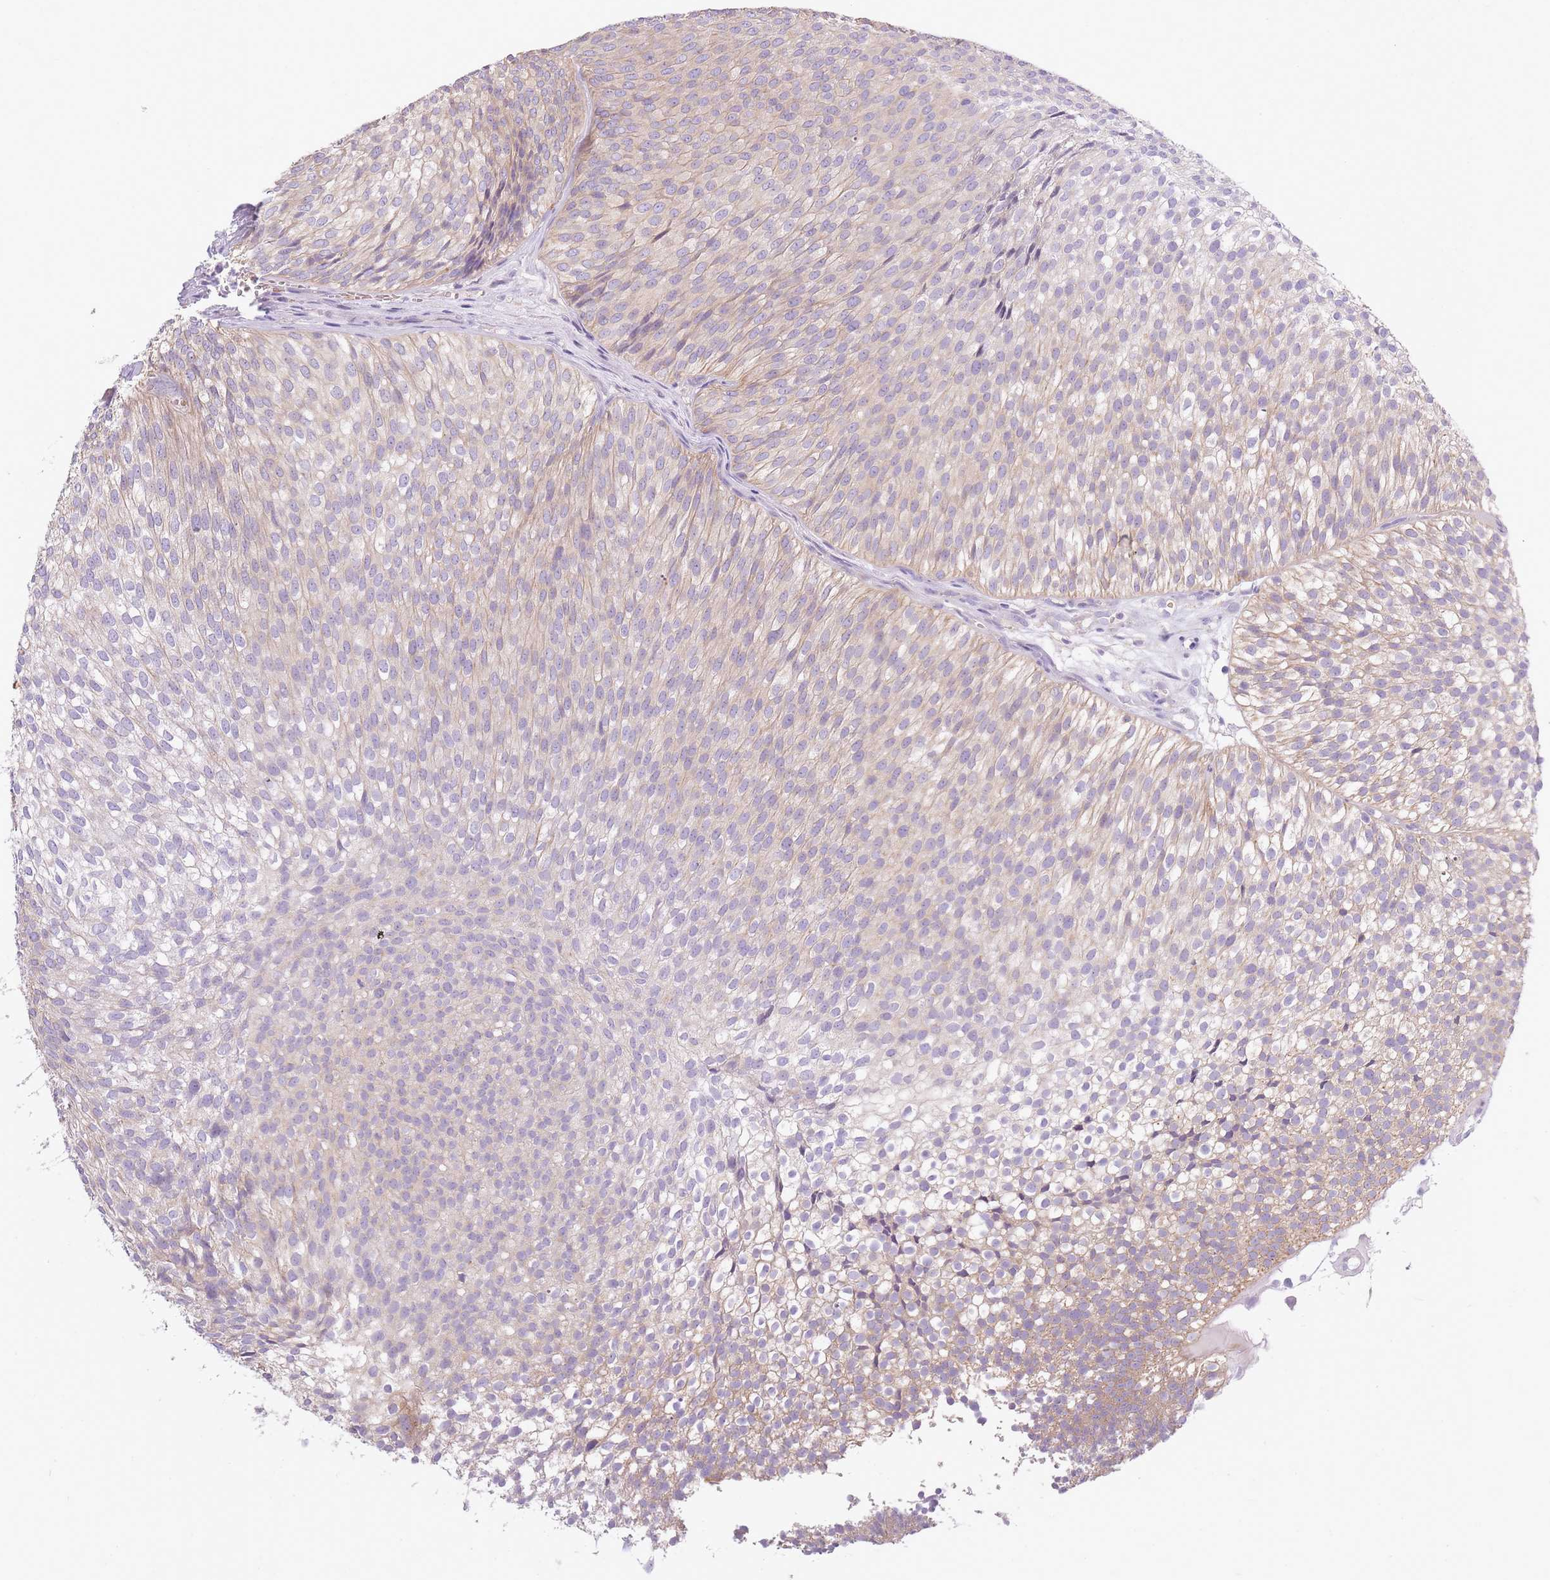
{"staining": {"intensity": "weak", "quantity": "<25%", "location": "cytoplasmic/membranous"}, "tissue": "urothelial cancer", "cell_type": "Tumor cells", "image_type": "cancer", "snomed": [{"axis": "morphology", "description": "Urothelial carcinoma, Low grade"}, {"axis": "topography", "description": "Urinary bladder"}], "caption": "Image shows no protein positivity in tumor cells of low-grade urothelial carcinoma tissue. (Immunohistochemistry (ihc), brightfield microscopy, high magnification).", "gene": "AP3M2", "patient": {"sex": "male", "age": 91}}